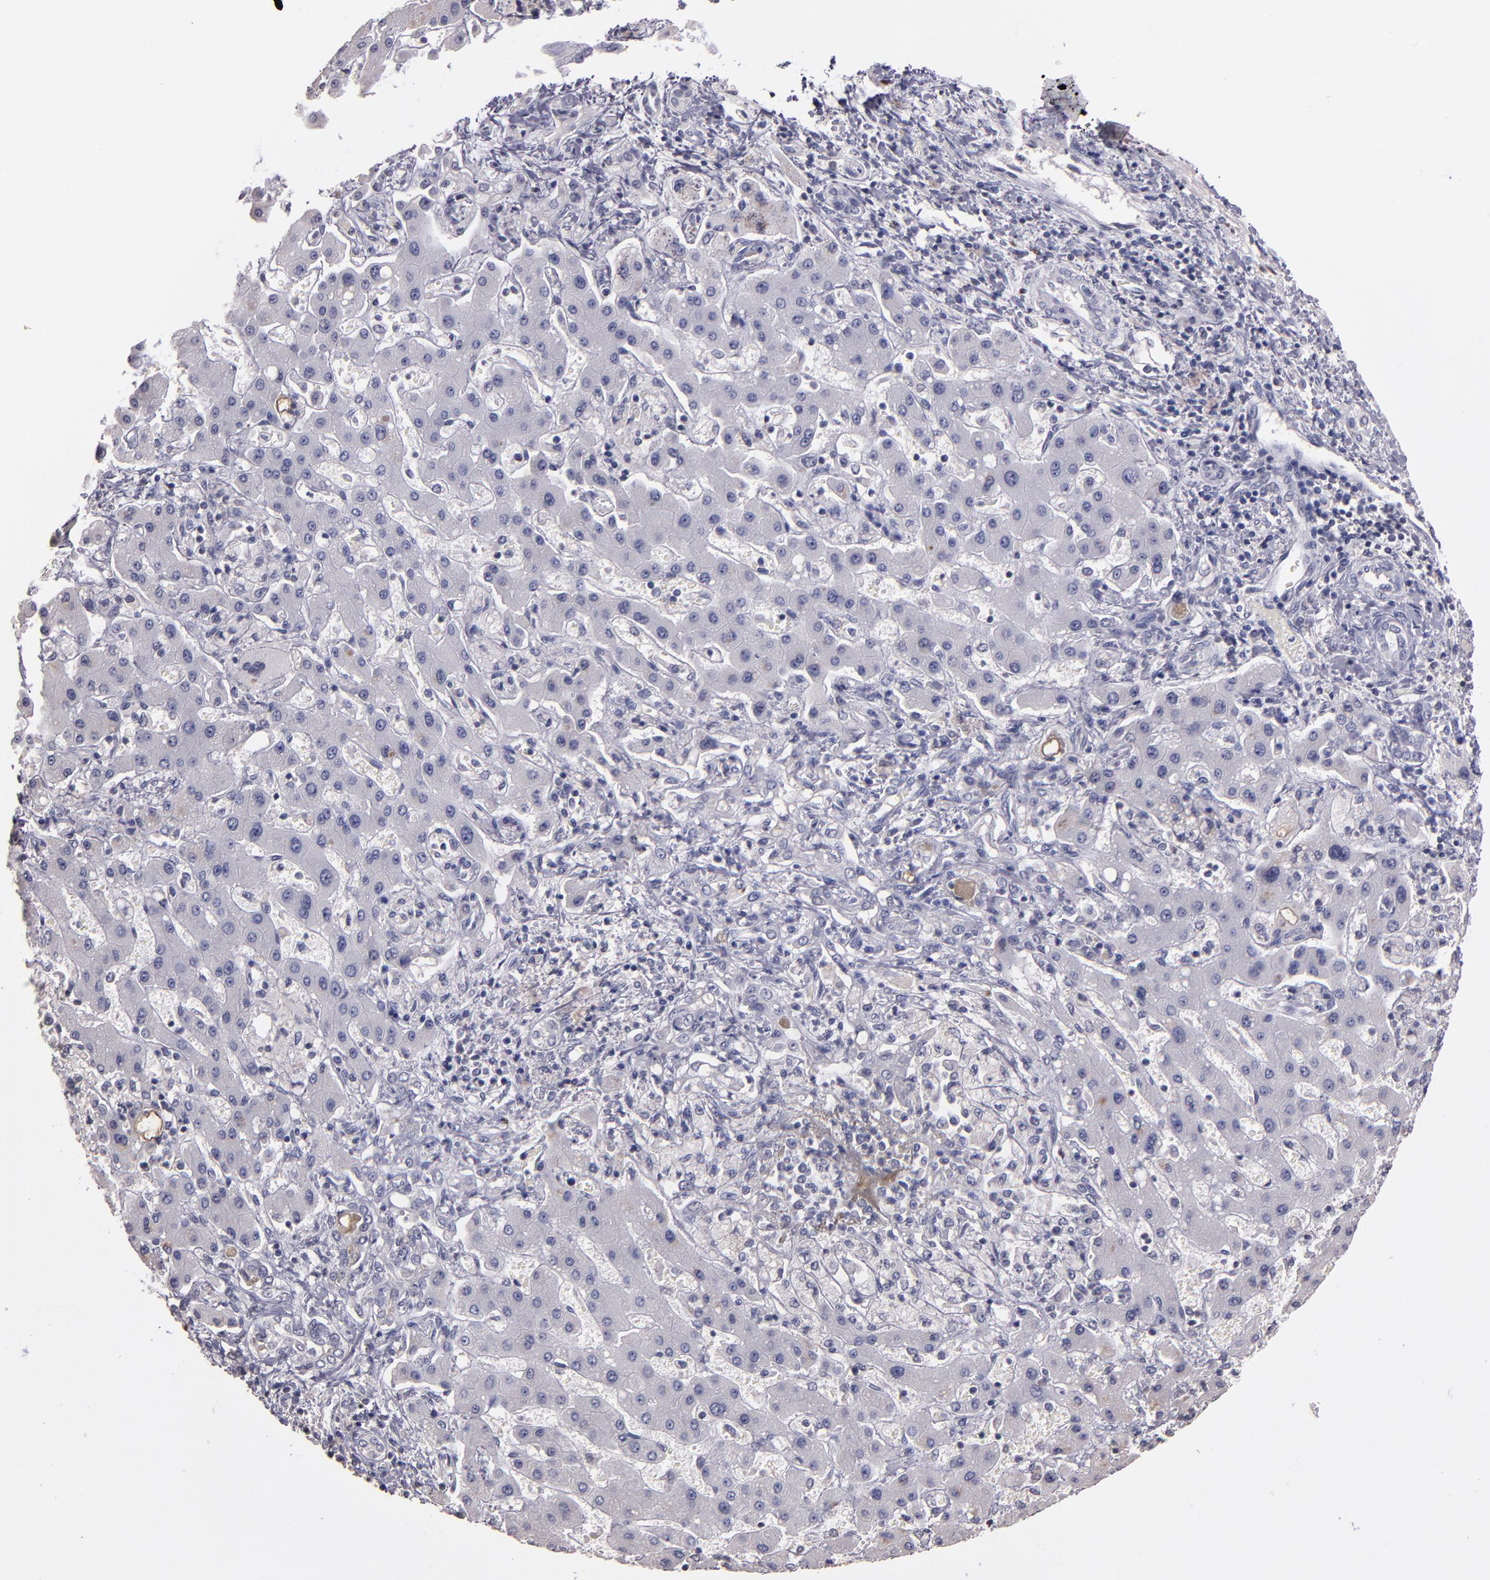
{"staining": {"intensity": "negative", "quantity": "none", "location": "none"}, "tissue": "liver cancer", "cell_type": "Tumor cells", "image_type": "cancer", "snomed": [{"axis": "morphology", "description": "Cholangiocarcinoma"}, {"axis": "topography", "description": "Liver"}], "caption": "High power microscopy photomicrograph of an immunohistochemistry image of liver cancer, revealing no significant positivity in tumor cells.", "gene": "SOX10", "patient": {"sex": "male", "age": 50}}